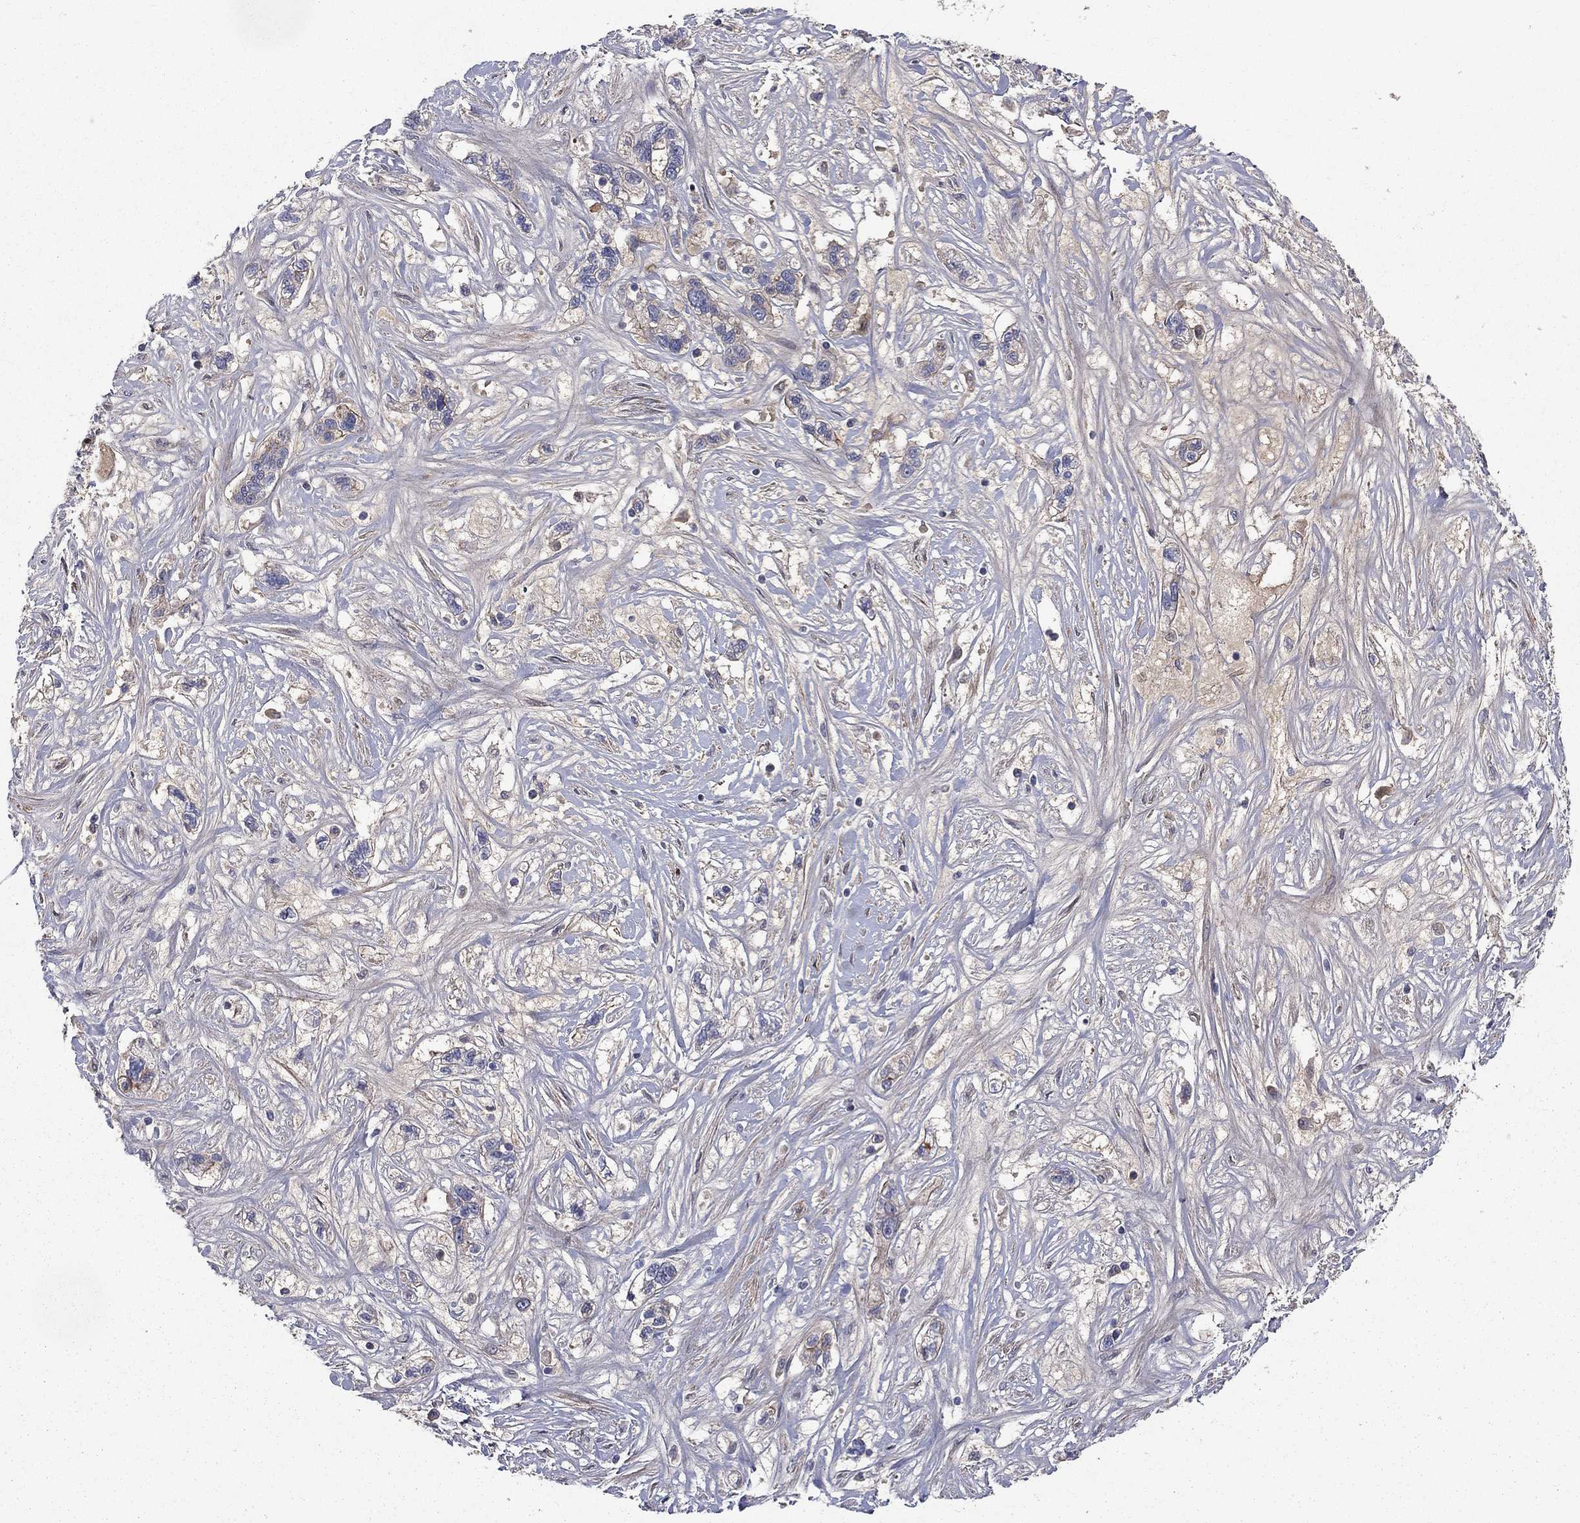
{"staining": {"intensity": "moderate", "quantity": "<25%", "location": "cytoplasmic/membranous"}, "tissue": "liver cancer", "cell_type": "Tumor cells", "image_type": "cancer", "snomed": [{"axis": "morphology", "description": "Adenocarcinoma, NOS"}, {"axis": "morphology", "description": "Cholangiocarcinoma"}, {"axis": "topography", "description": "Liver"}], "caption": "Liver cancer (cholangiocarcinoma) stained with a protein marker reveals moderate staining in tumor cells.", "gene": "SLC1A1", "patient": {"sex": "male", "age": 64}}